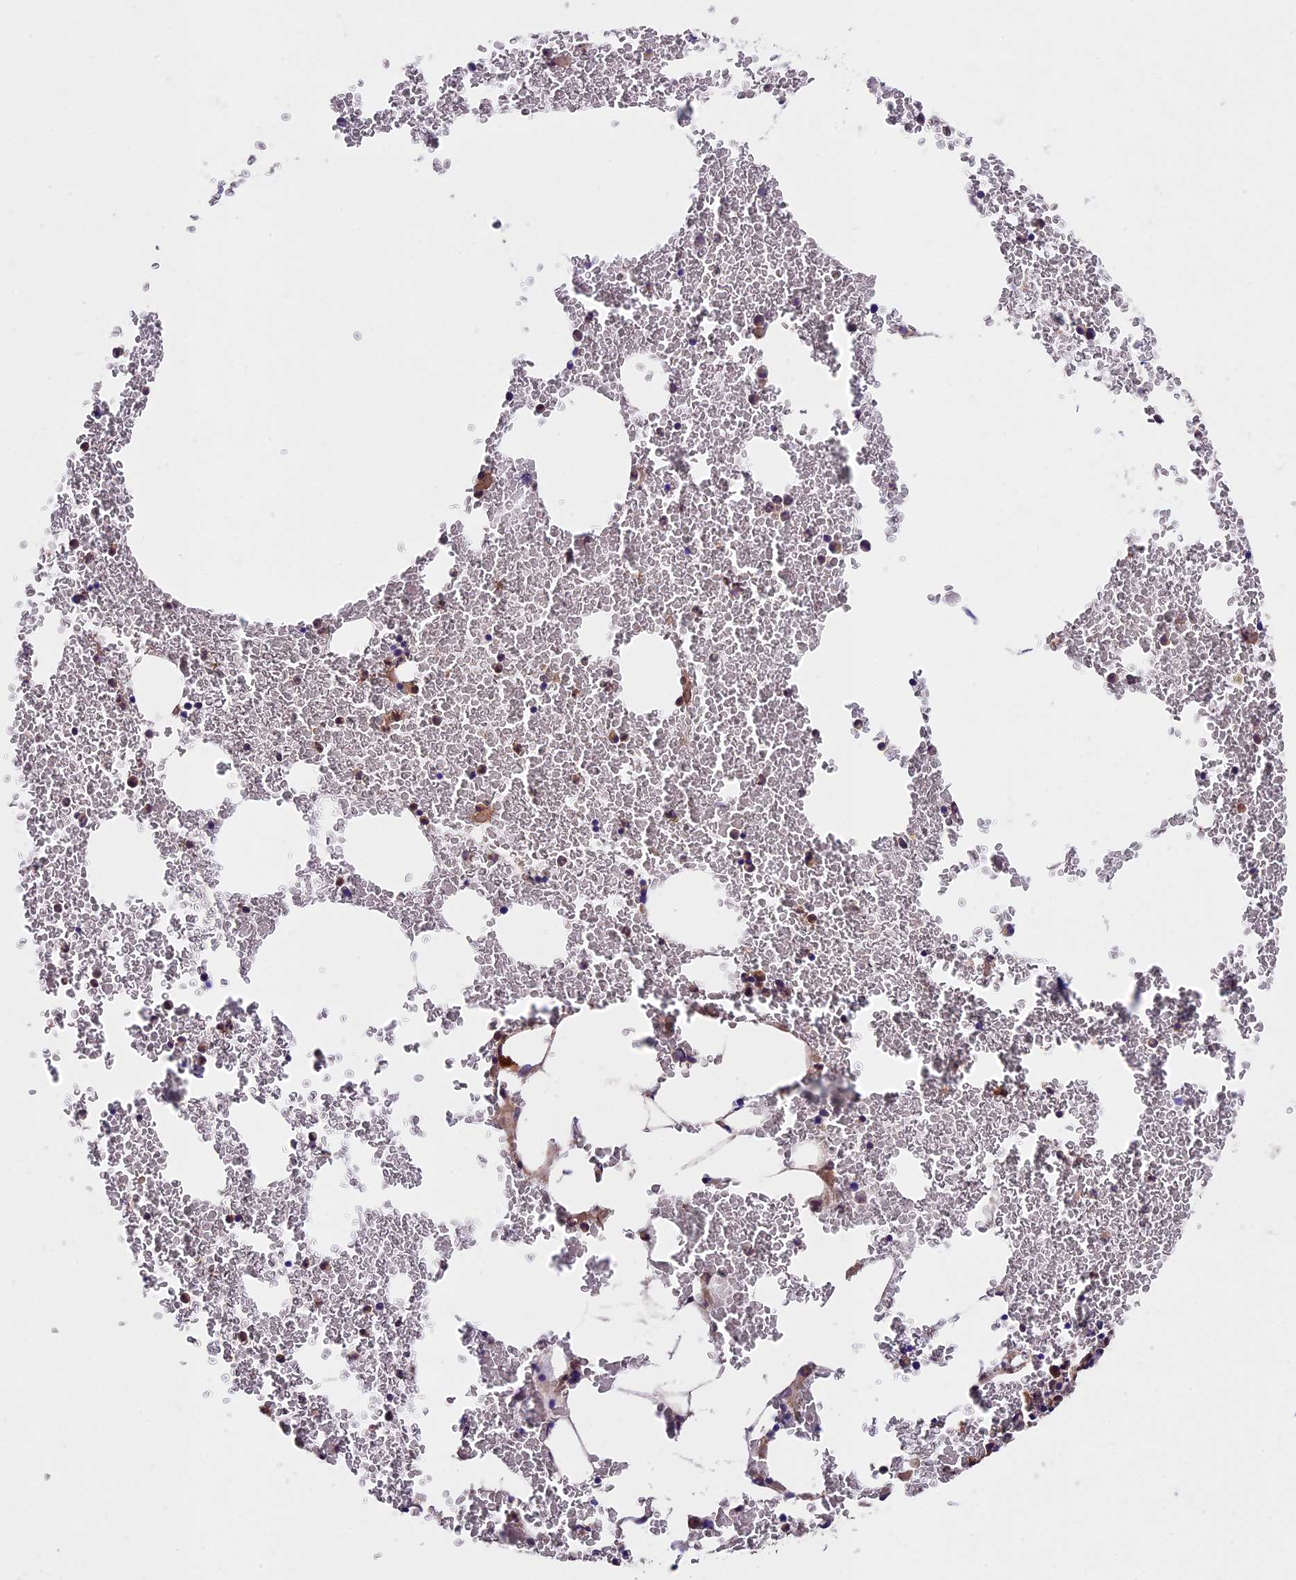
{"staining": {"intensity": "moderate", "quantity": "<25%", "location": "cytoplasmic/membranous,nuclear"}, "tissue": "bone marrow", "cell_type": "Hematopoietic cells", "image_type": "normal", "snomed": [{"axis": "morphology", "description": "Normal tissue, NOS"}, {"axis": "topography", "description": "Bone marrow"}], "caption": "Bone marrow stained with DAB immunohistochemistry displays low levels of moderate cytoplasmic/membranous,nuclear staining in about <25% of hematopoietic cells. (DAB (3,3'-diaminobenzidine) IHC, brown staining for protein, blue staining for nuclei).", "gene": "SBNO2", "patient": {"sex": "male", "age": 75}}